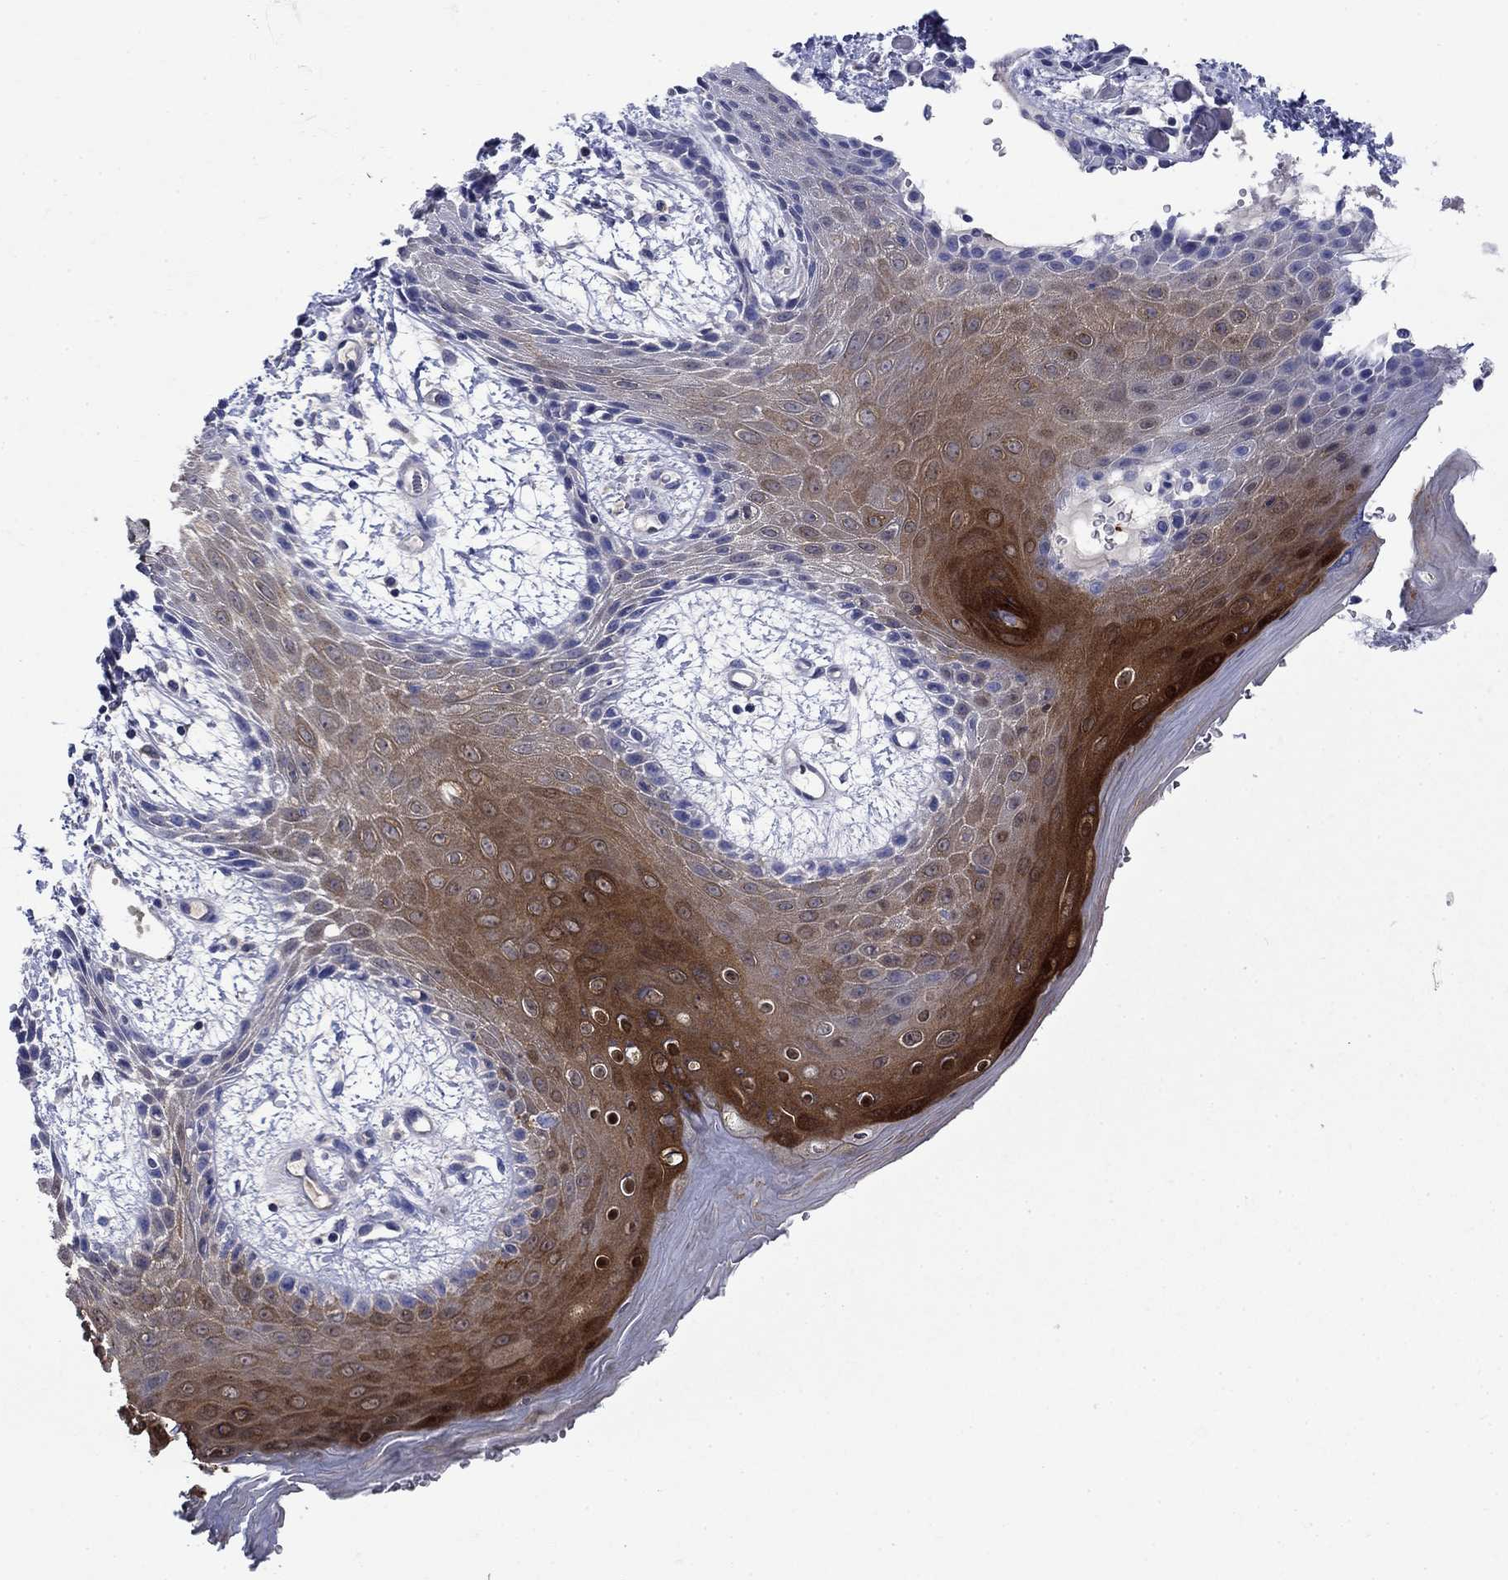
{"staining": {"intensity": "strong", "quantity": "25%-75%", "location": "cytoplasmic/membranous"}, "tissue": "skin", "cell_type": "Epidermal cells", "image_type": "normal", "snomed": [{"axis": "morphology", "description": "Normal tissue, NOS"}, {"axis": "topography", "description": "Anal"}], "caption": "Protein staining reveals strong cytoplasmic/membranous expression in approximately 25%-75% of epidermal cells in benign skin. The protein is stained brown, and the nuclei are stained in blue (DAB IHC with brightfield microscopy, high magnification).", "gene": "SULT2B1", "patient": {"sex": "male", "age": 36}}